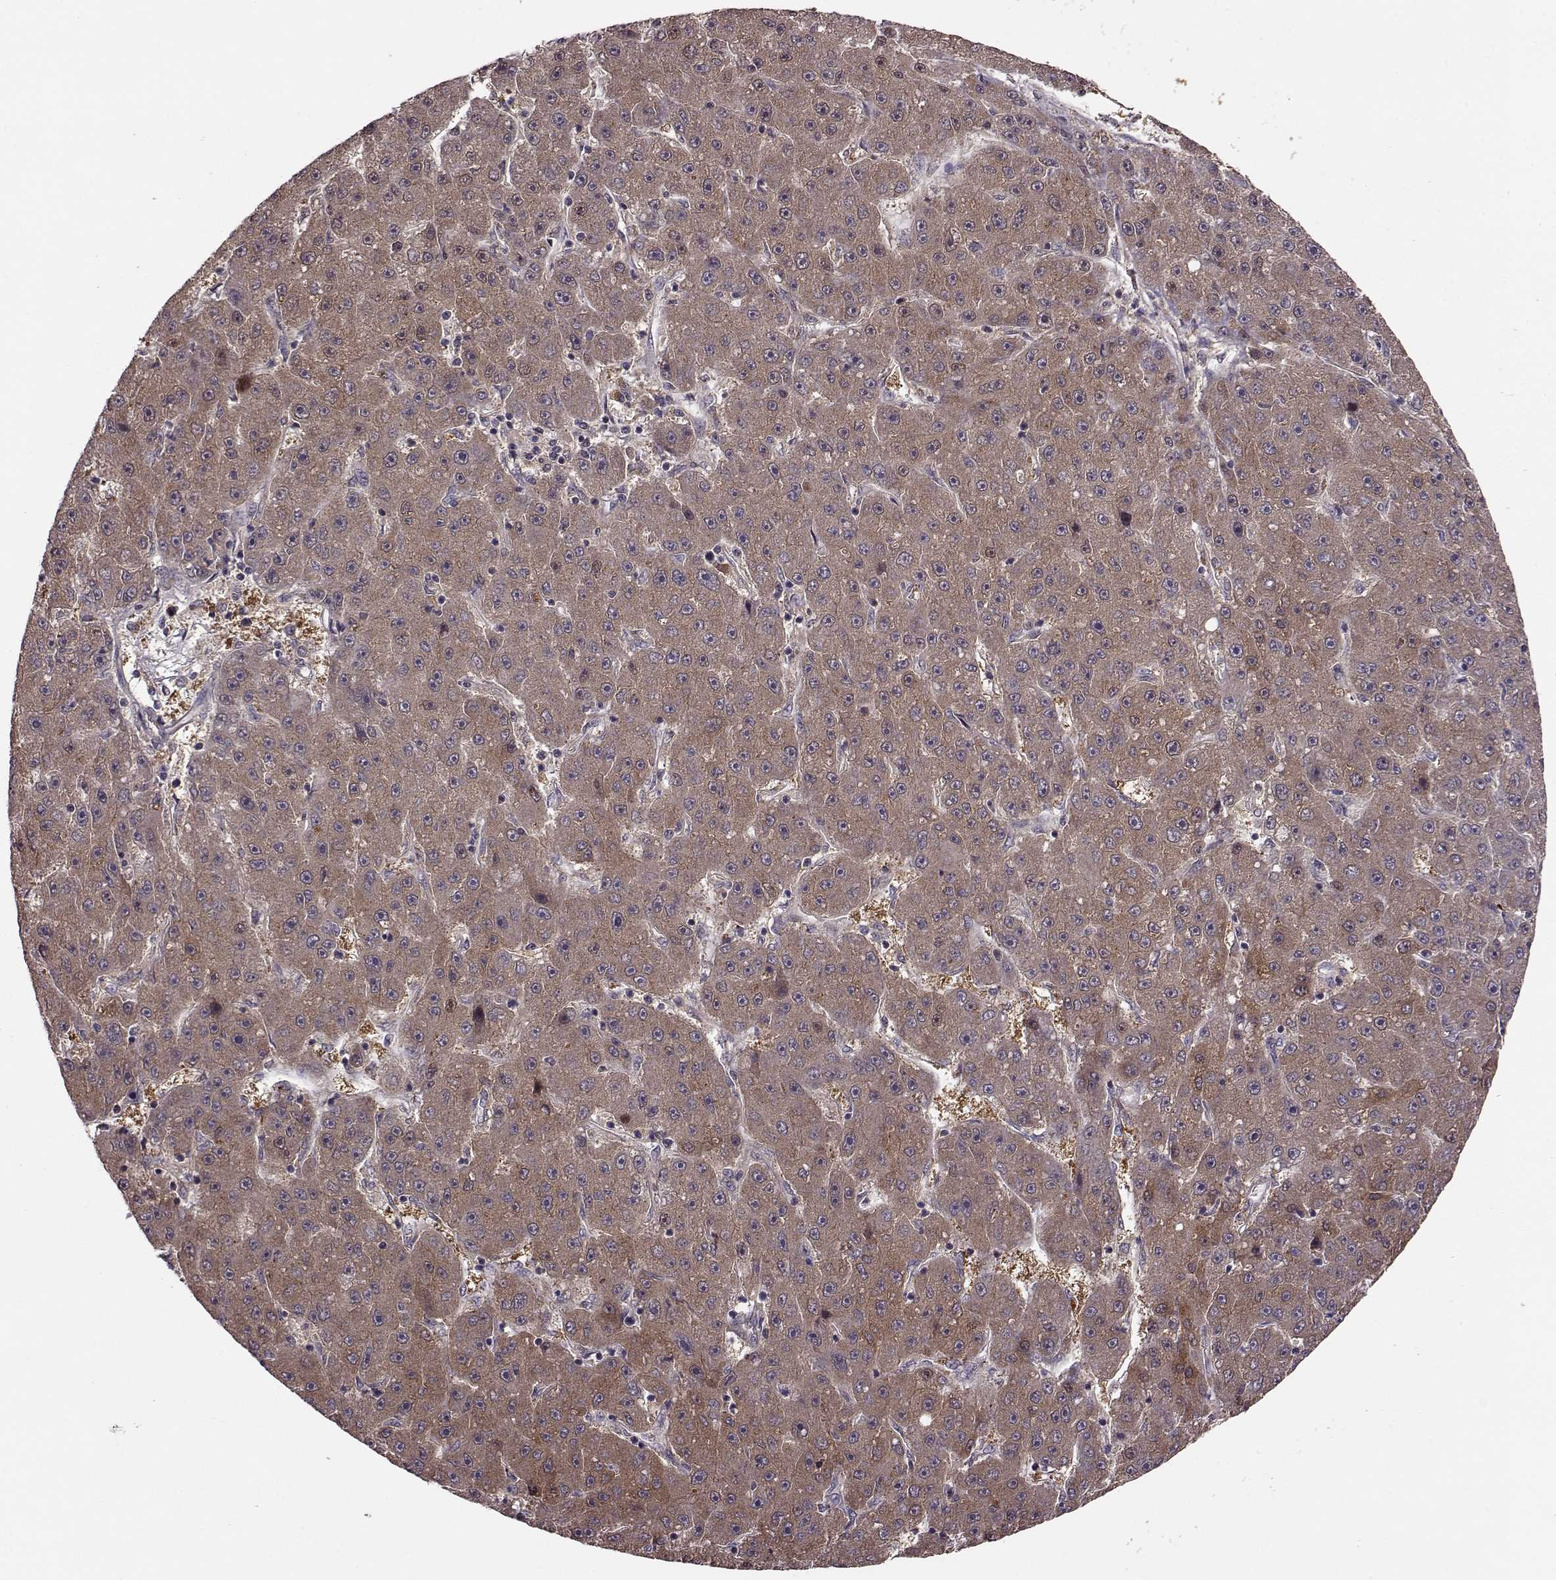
{"staining": {"intensity": "strong", "quantity": "25%-75%", "location": "cytoplasmic/membranous"}, "tissue": "liver cancer", "cell_type": "Tumor cells", "image_type": "cancer", "snomed": [{"axis": "morphology", "description": "Carcinoma, Hepatocellular, NOS"}, {"axis": "topography", "description": "Liver"}], "caption": "Liver cancer (hepatocellular carcinoma) stained for a protein displays strong cytoplasmic/membranous positivity in tumor cells.", "gene": "FNIP2", "patient": {"sex": "male", "age": 67}}